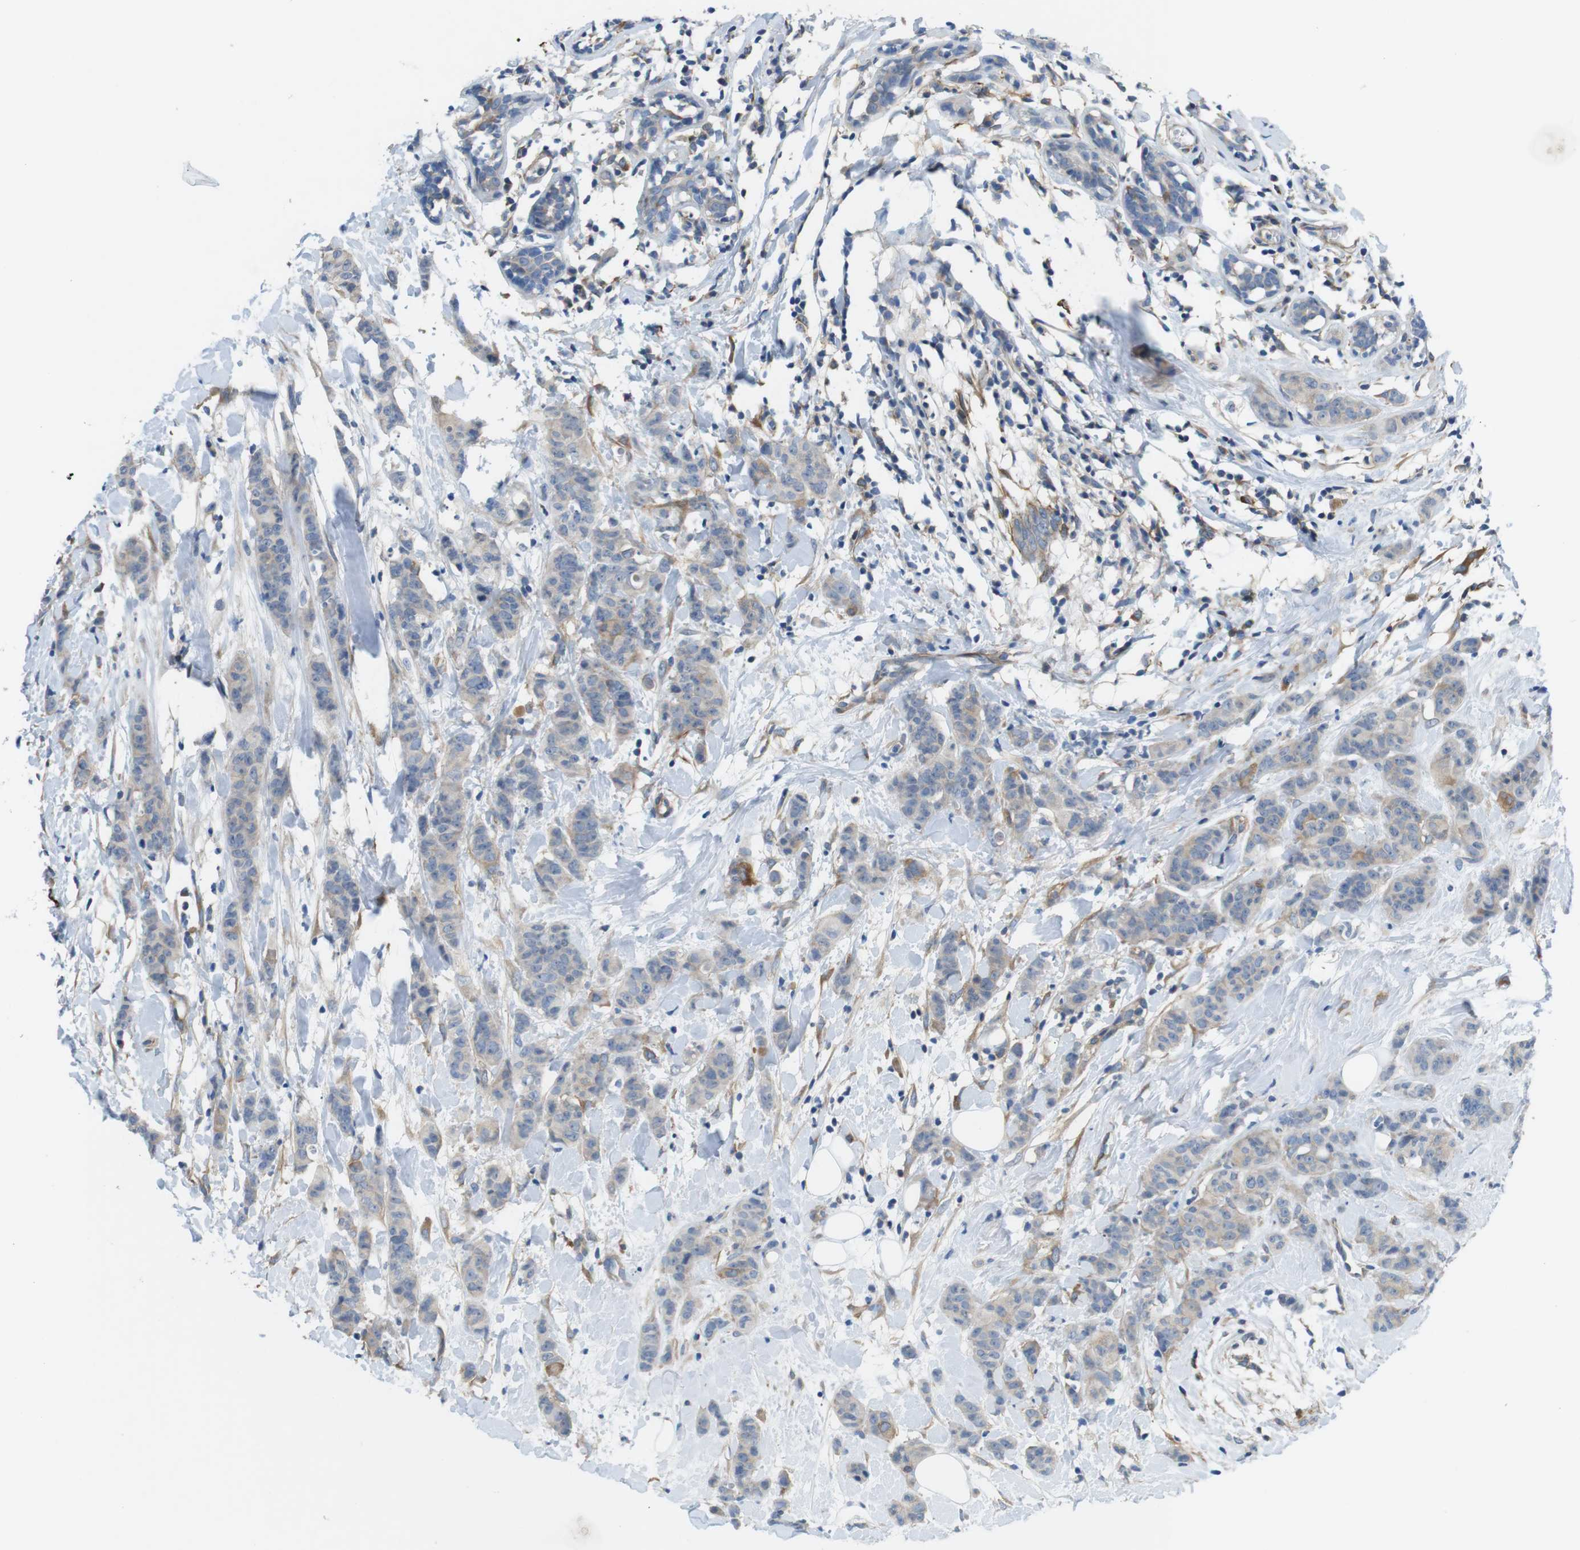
{"staining": {"intensity": "weak", "quantity": "25%-75%", "location": "cytoplasmic/membranous"}, "tissue": "breast cancer", "cell_type": "Tumor cells", "image_type": "cancer", "snomed": [{"axis": "morphology", "description": "Normal tissue, NOS"}, {"axis": "morphology", "description": "Duct carcinoma"}, {"axis": "topography", "description": "Breast"}], "caption": "Immunohistochemistry (IHC) photomicrograph of neoplastic tissue: human breast cancer stained using immunohistochemistry exhibits low levels of weak protein expression localized specifically in the cytoplasmic/membranous of tumor cells, appearing as a cytoplasmic/membranous brown color.", "gene": "DCLK1", "patient": {"sex": "female", "age": 40}}